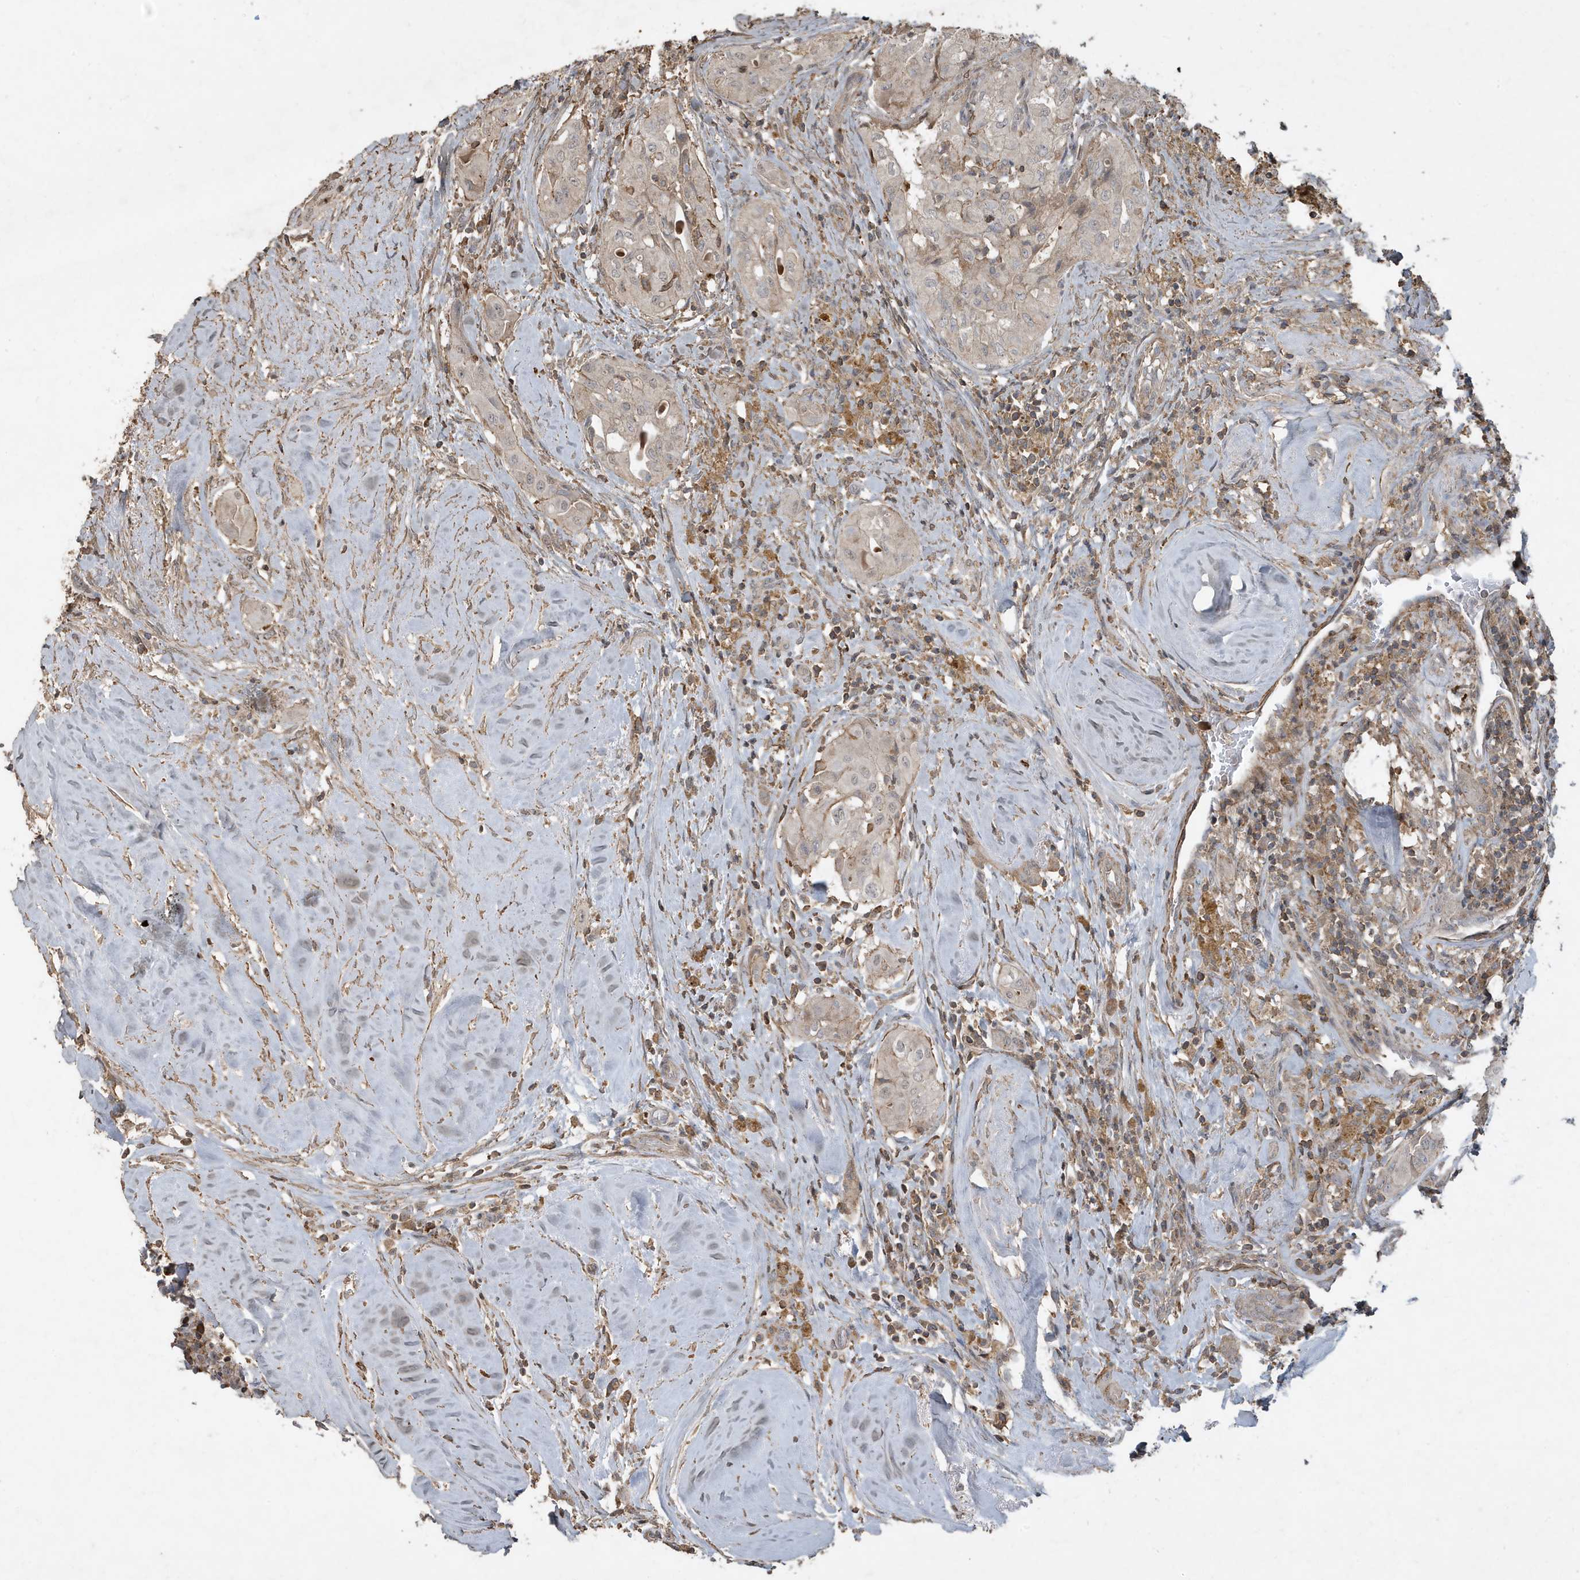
{"staining": {"intensity": "negative", "quantity": "none", "location": "none"}, "tissue": "thyroid cancer", "cell_type": "Tumor cells", "image_type": "cancer", "snomed": [{"axis": "morphology", "description": "Papillary adenocarcinoma, NOS"}, {"axis": "topography", "description": "Thyroid gland"}], "caption": "Tumor cells show no significant protein positivity in papillary adenocarcinoma (thyroid).", "gene": "PRRT3", "patient": {"sex": "female", "age": 59}}